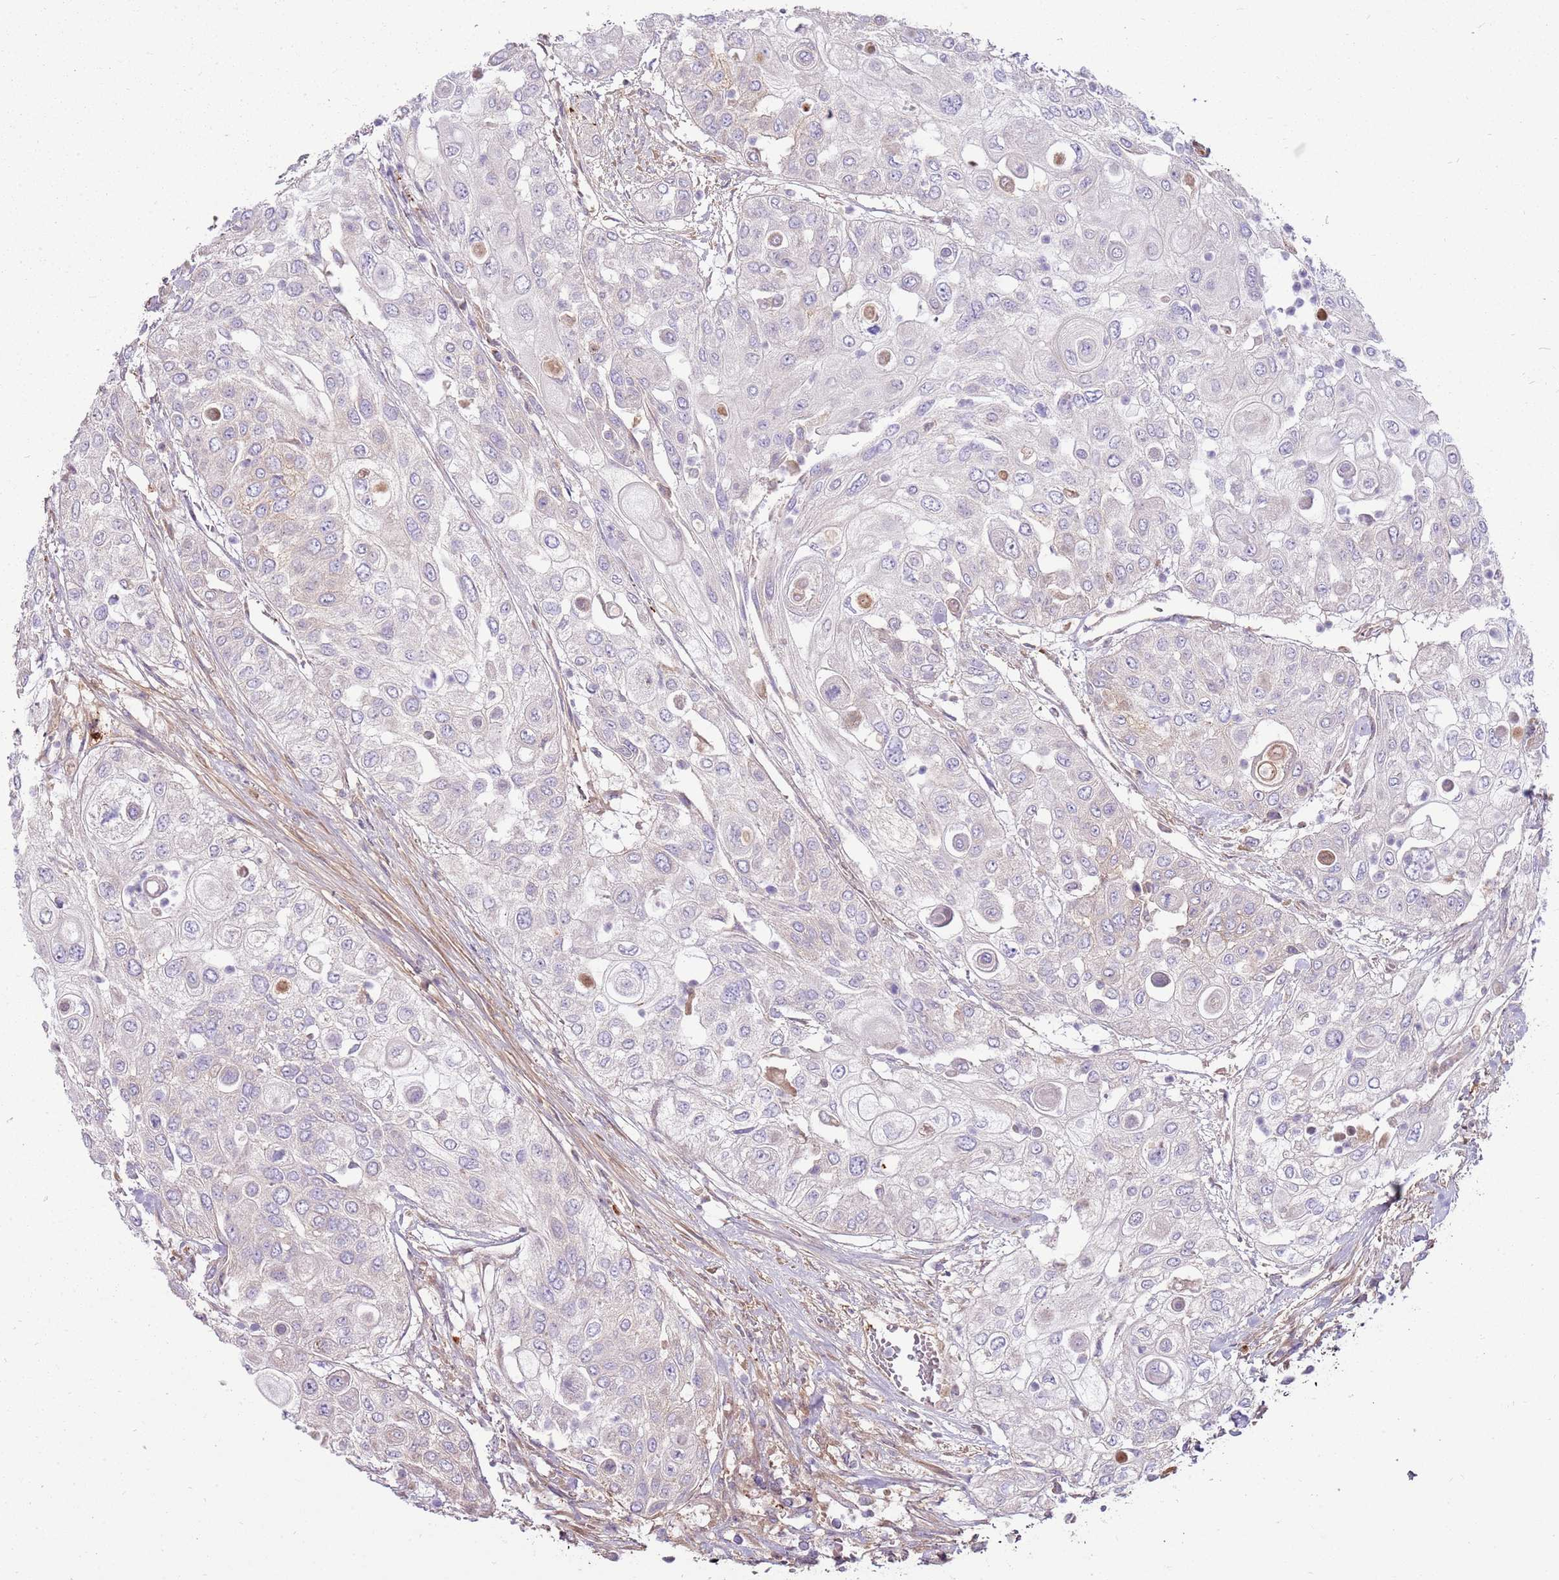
{"staining": {"intensity": "negative", "quantity": "none", "location": "none"}, "tissue": "urothelial cancer", "cell_type": "Tumor cells", "image_type": "cancer", "snomed": [{"axis": "morphology", "description": "Urothelial carcinoma, High grade"}, {"axis": "topography", "description": "Urinary bladder"}], "caption": "A photomicrograph of human urothelial cancer is negative for staining in tumor cells.", "gene": "EMC1", "patient": {"sex": "female", "age": 79}}